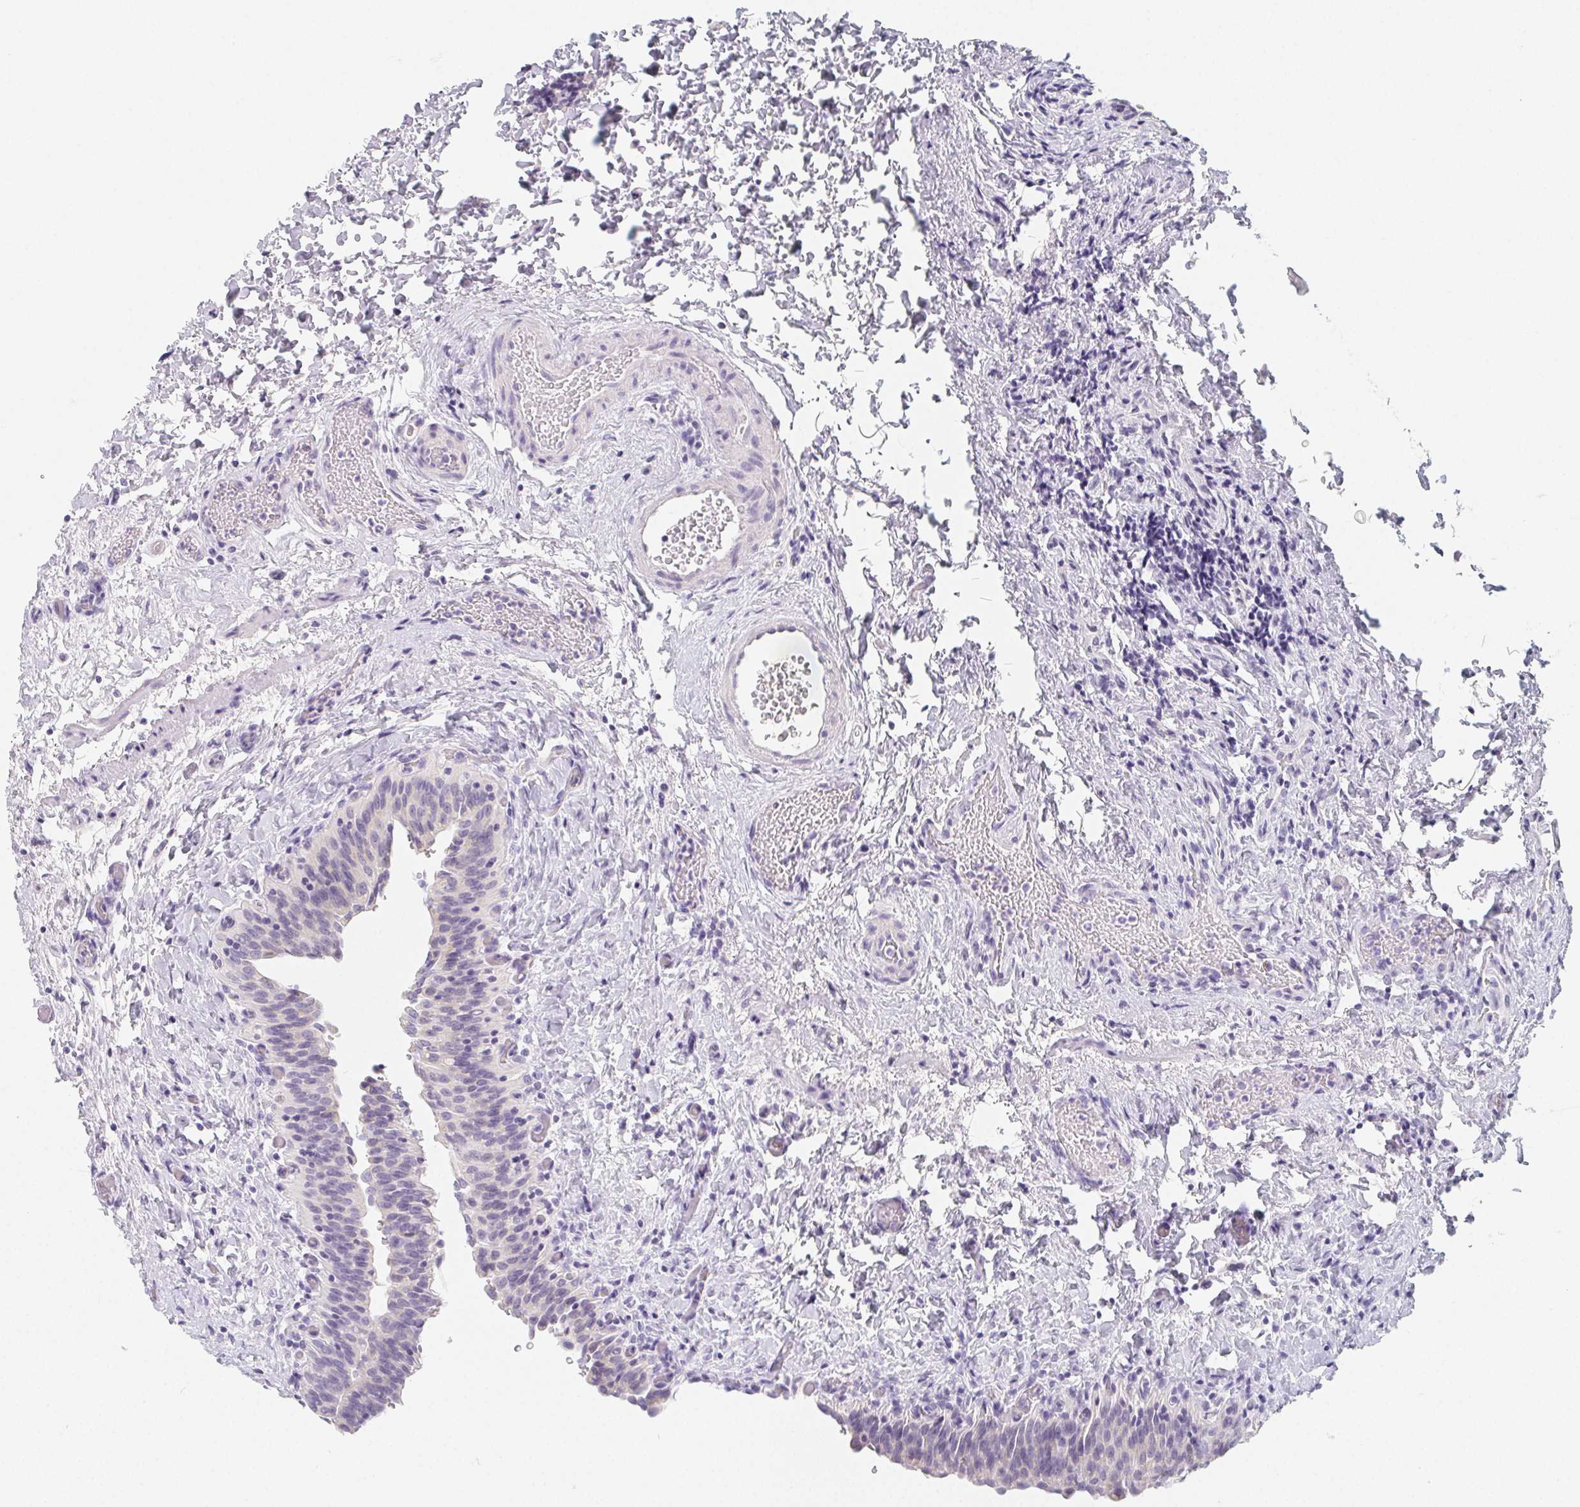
{"staining": {"intensity": "negative", "quantity": "none", "location": "none"}, "tissue": "urinary bladder", "cell_type": "Urothelial cells", "image_type": "normal", "snomed": [{"axis": "morphology", "description": "Normal tissue, NOS"}, {"axis": "topography", "description": "Urinary bladder"}], "caption": "DAB (3,3'-diaminobenzidine) immunohistochemical staining of benign urinary bladder exhibits no significant expression in urothelial cells.", "gene": "GLIPR1L1", "patient": {"sex": "male", "age": 56}}